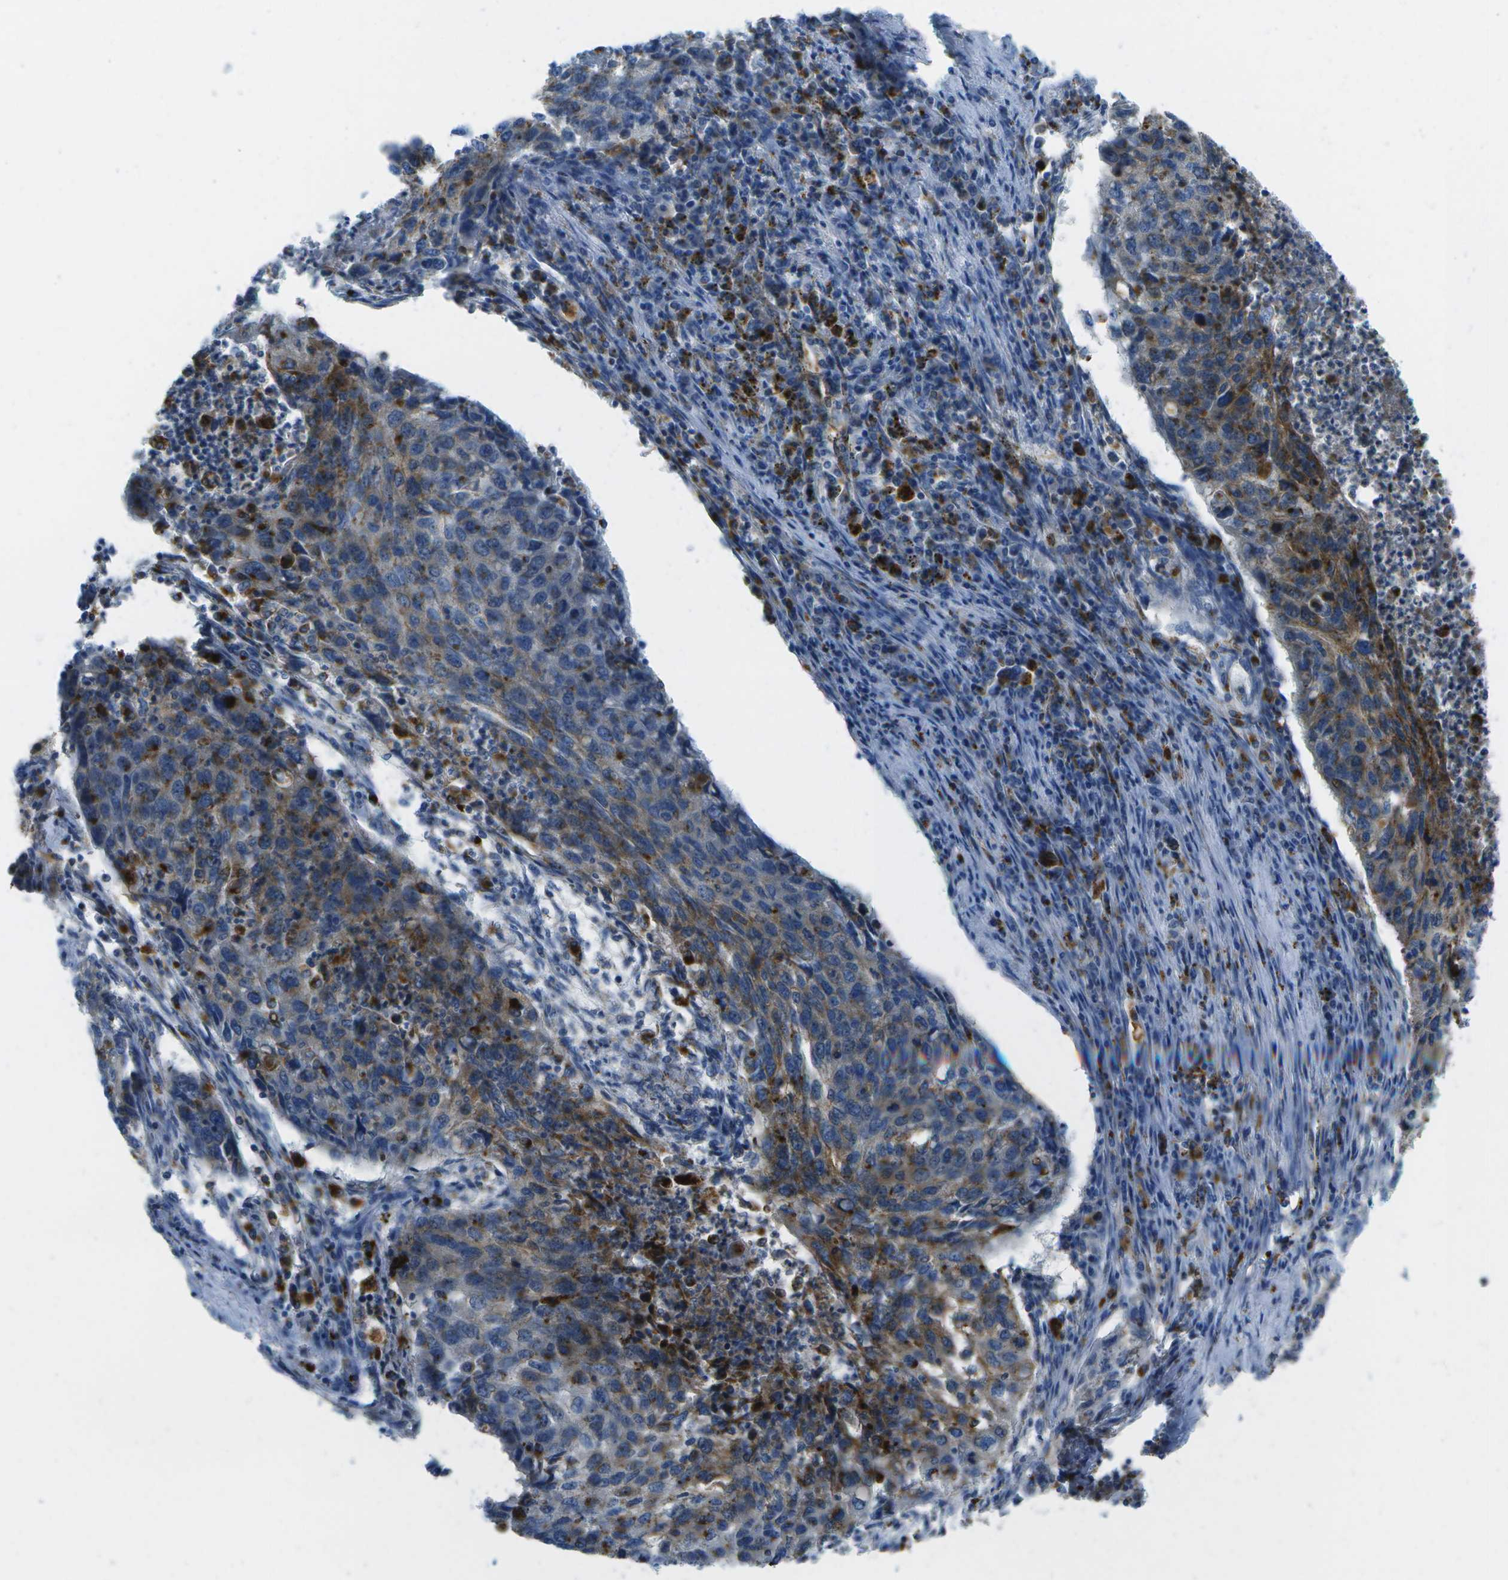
{"staining": {"intensity": "strong", "quantity": "<25%", "location": "cytoplasmic/membranous"}, "tissue": "lung cancer", "cell_type": "Tumor cells", "image_type": "cancer", "snomed": [{"axis": "morphology", "description": "Squamous cell carcinoma, NOS"}, {"axis": "topography", "description": "Lung"}], "caption": "Brown immunohistochemical staining in human lung cancer (squamous cell carcinoma) demonstrates strong cytoplasmic/membranous positivity in about <25% of tumor cells.", "gene": "PRCP", "patient": {"sex": "female", "age": 63}}